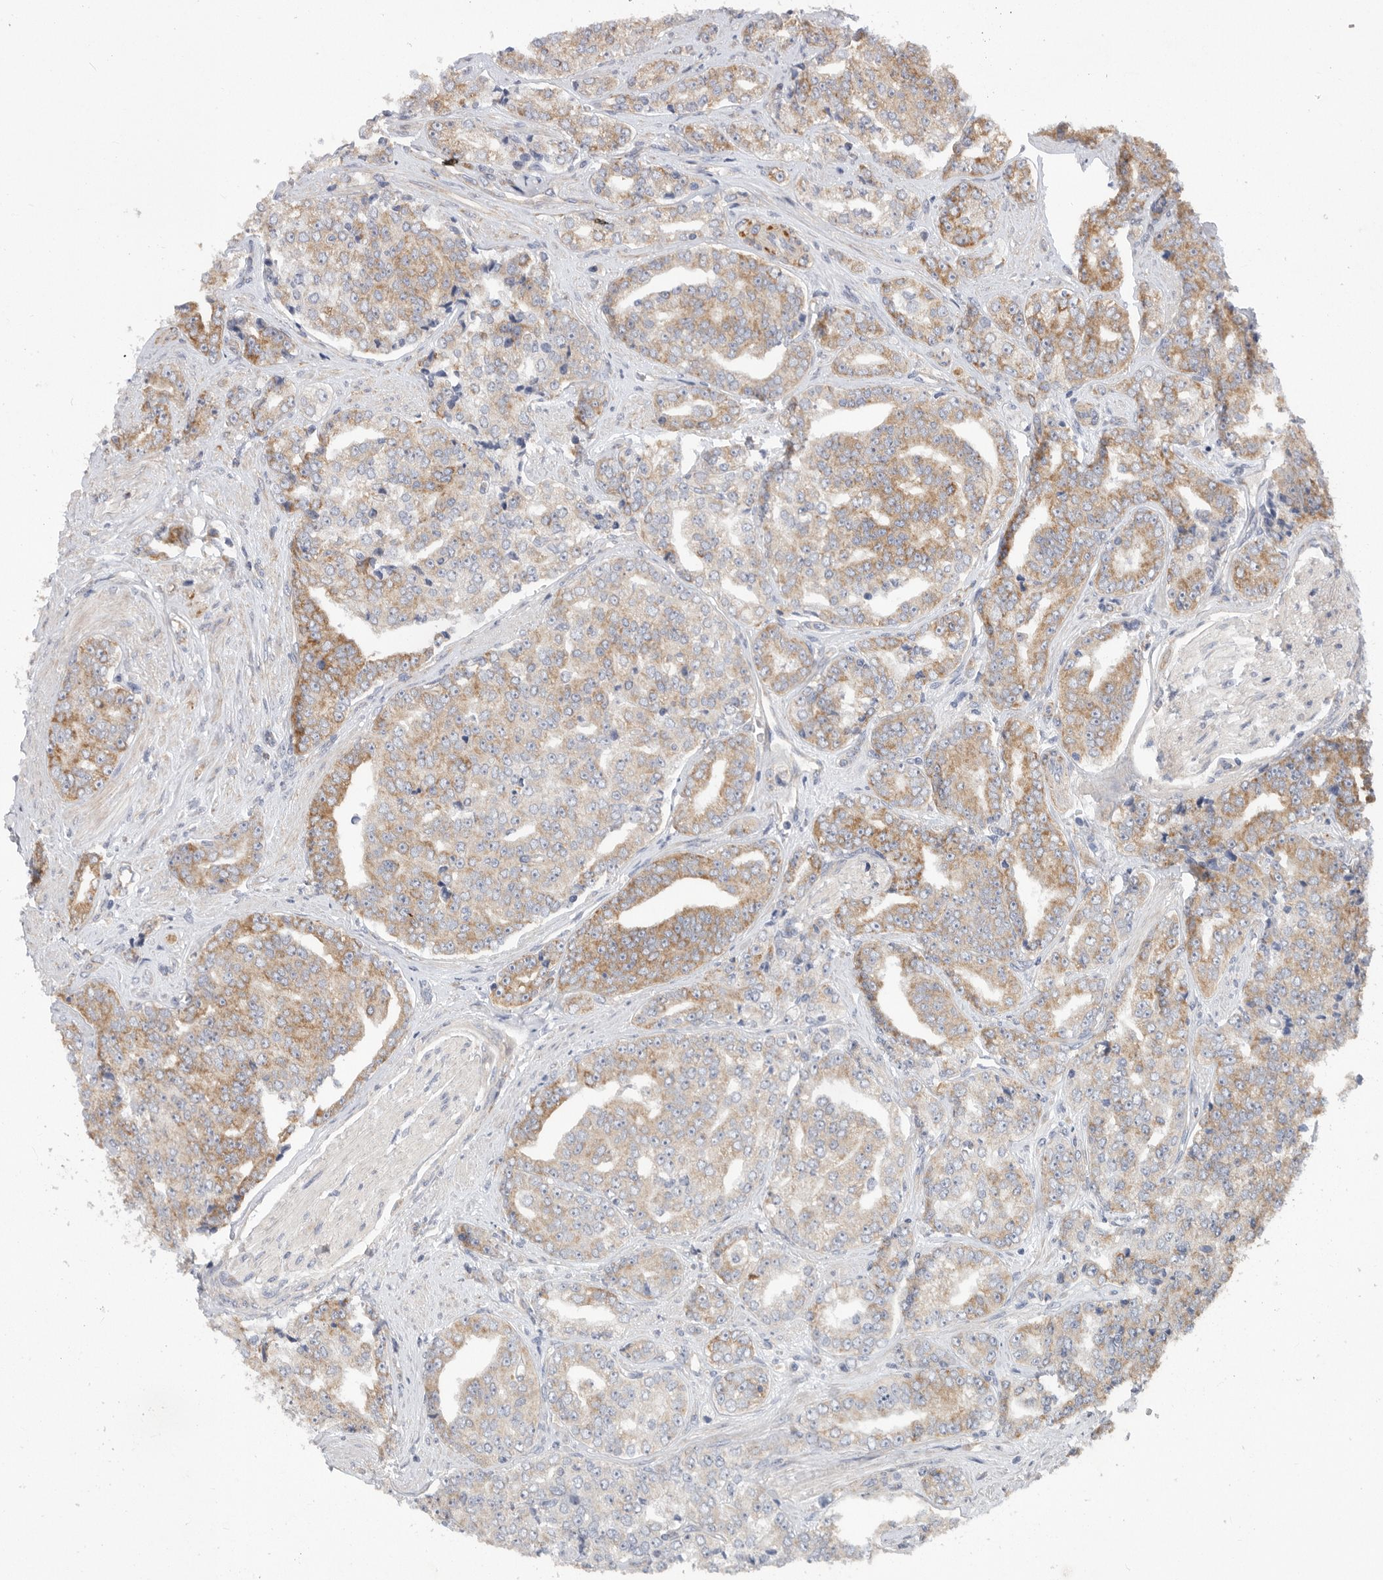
{"staining": {"intensity": "moderate", "quantity": "25%-75%", "location": "cytoplasmic/membranous"}, "tissue": "prostate cancer", "cell_type": "Tumor cells", "image_type": "cancer", "snomed": [{"axis": "morphology", "description": "Adenocarcinoma, High grade"}, {"axis": "topography", "description": "Prostate"}], "caption": "Prostate cancer stained with a protein marker exhibits moderate staining in tumor cells.", "gene": "MTFR1L", "patient": {"sex": "male", "age": 71}}